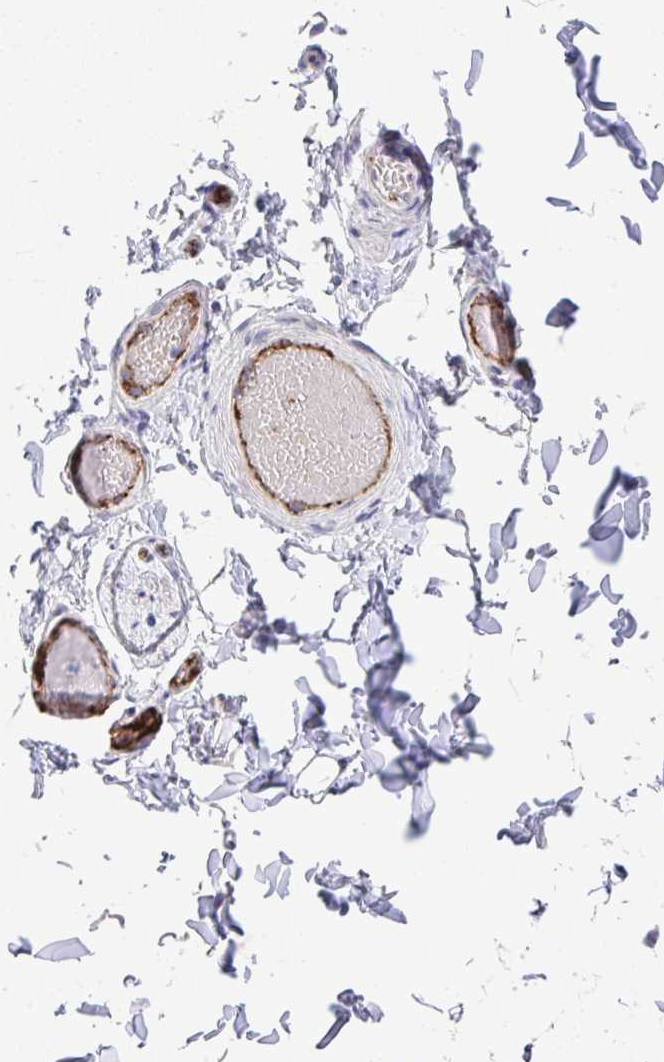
{"staining": {"intensity": "negative", "quantity": "none", "location": "none"}, "tissue": "adipose tissue", "cell_type": "Adipocytes", "image_type": "normal", "snomed": [{"axis": "morphology", "description": "Normal tissue, NOS"}, {"axis": "topography", "description": "Soft tissue"}, {"axis": "topography", "description": "Adipose tissue"}, {"axis": "topography", "description": "Vascular tissue"}, {"axis": "topography", "description": "Peripheral nerve tissue"}], "caption": "Normal adipose tissue was stained to show a protein in brown. There is no significant staining in adipocytes. (Stains: DAB immunohistochemistry (IHC) with hematoxylin counter stain, Microscopy: brightfield microscopy at high magnification).", "gene": "TOR1AIP2", "patient": {"sex": "male", "age": 29}}